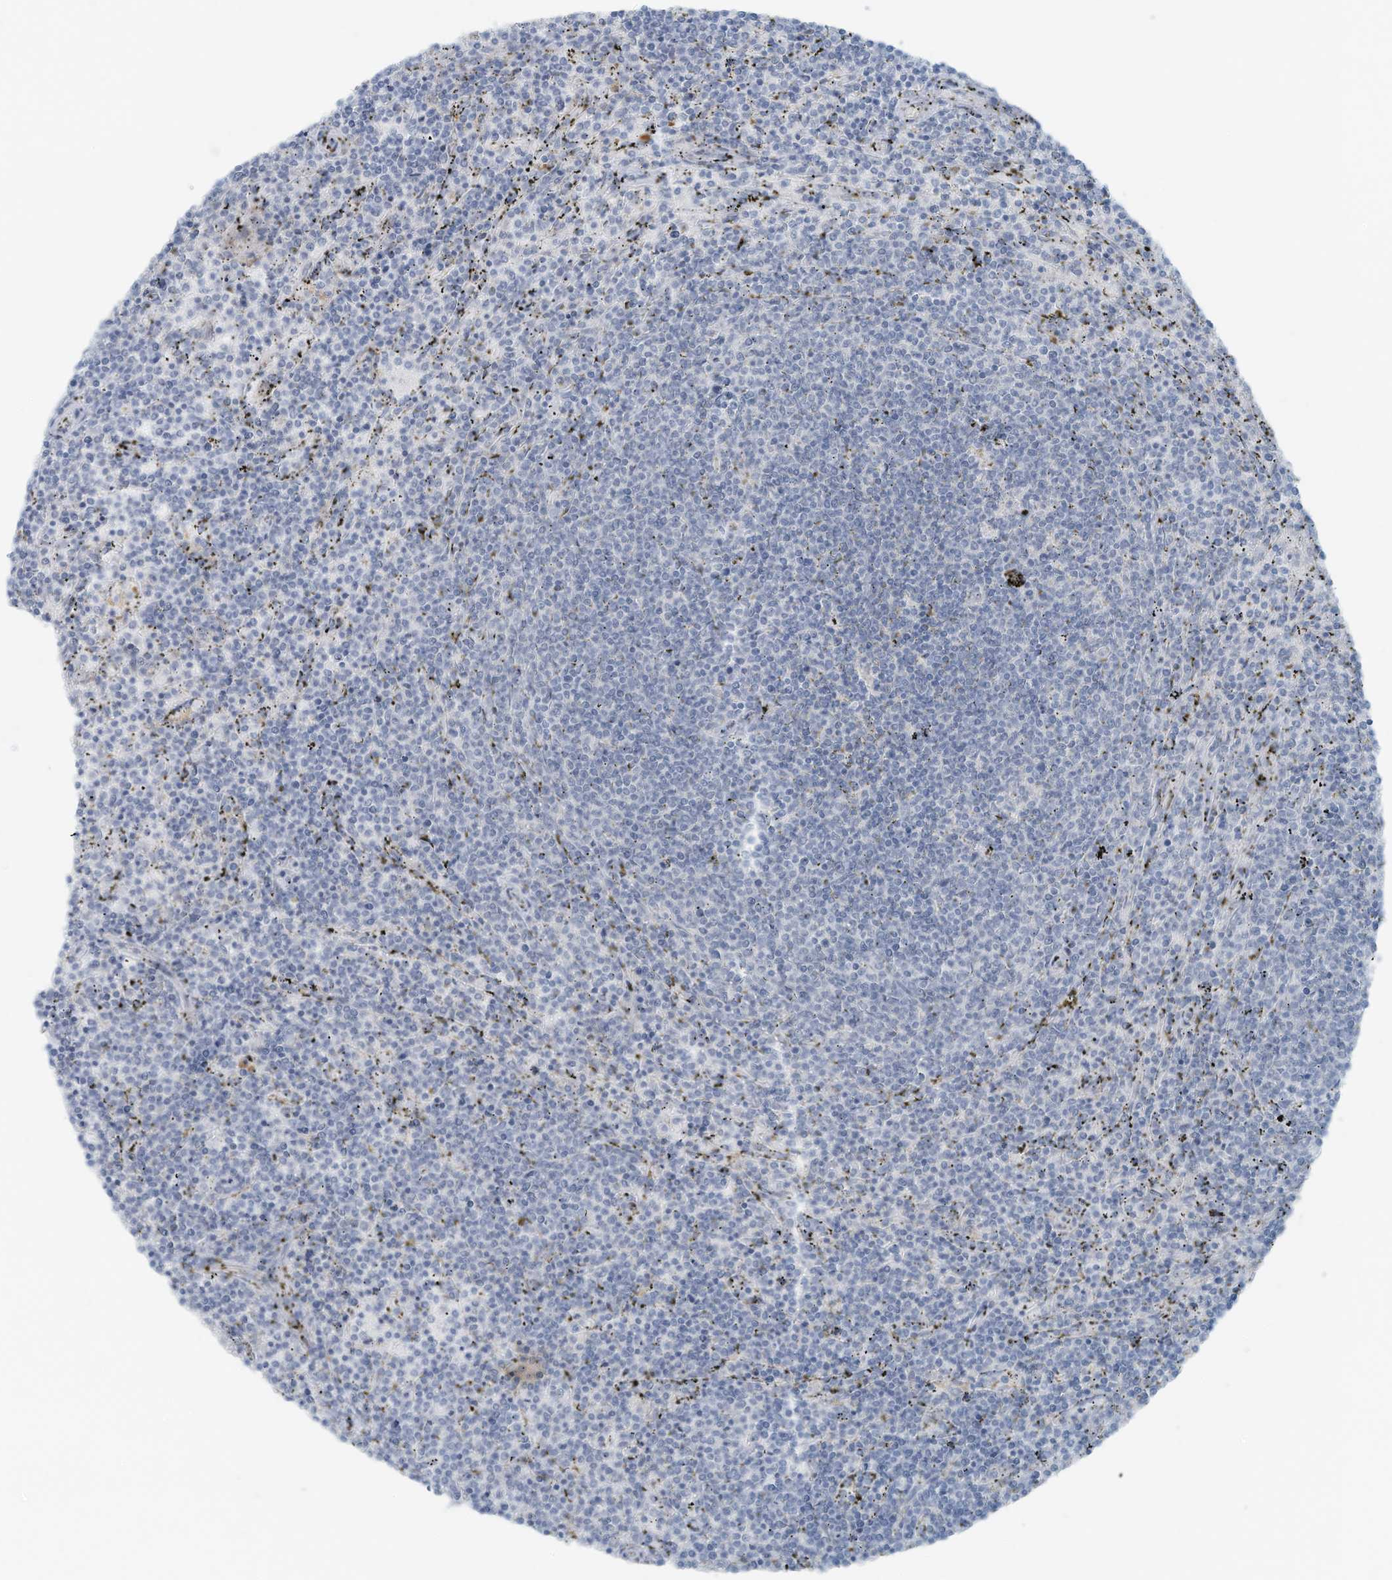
{"staining": {"intensity": "negative", "quantity": "none", "location": "none"}, "tissue": "lymphoma", "cell_type": "Tumor cells", "image_type": "cancer", "snomed": [{"axis": "morphology", "description": "Malignant lymphoma, non-Hodgkin's type, Low grade"}, {"axis": "topography", "description": "Spleen"}], "caption": "Tumor cells show no significant protein positivity in lymphoma.", "gene": "SLC25A43", "patient": {"sex": "female", "age": 50}}